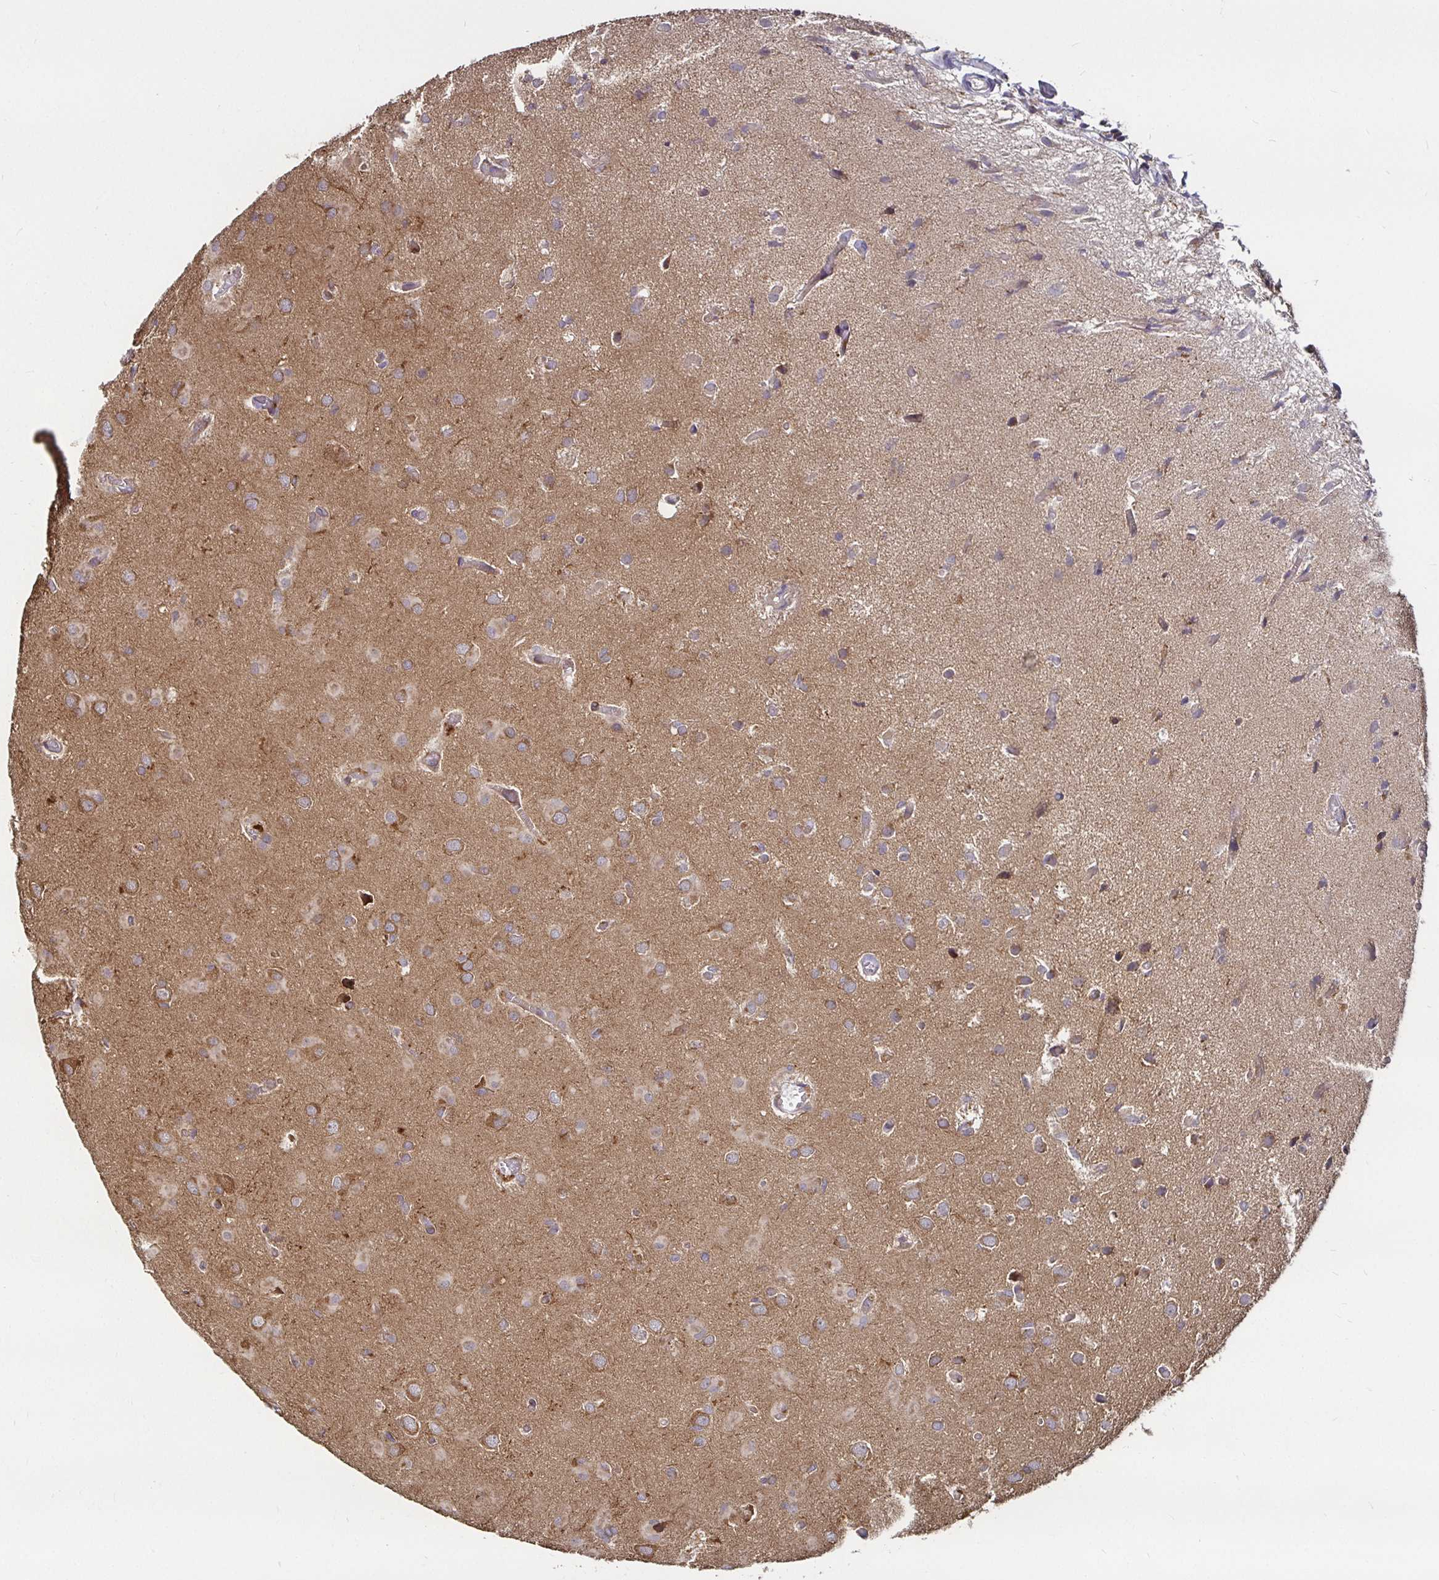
{"staining": {"intensity": "moderate", "quantity": ">75%", "location": "cytoplasmic/membranous"}, "tissue": "glioma", "cell_type": "Tumor cells", "image_type": "cancer", "snomed": [{"axis": "morphology", "description": "Glioma, malignant, Low grade"}, {"axis": "topography", "description": "Brain"}], "caption": "Protein expression analysis of human glioma reveals moderate cytoplasmic/membranous expression in approximately >75% of tumor cells. (Stains: DAB (3,3'-diaminobenzidine) in brown, nuclei in blue, Microscopy: brightfield microscopy at high magnification).", "gene": "MLST8", "patient": {"sex": "male", "age": 58}}